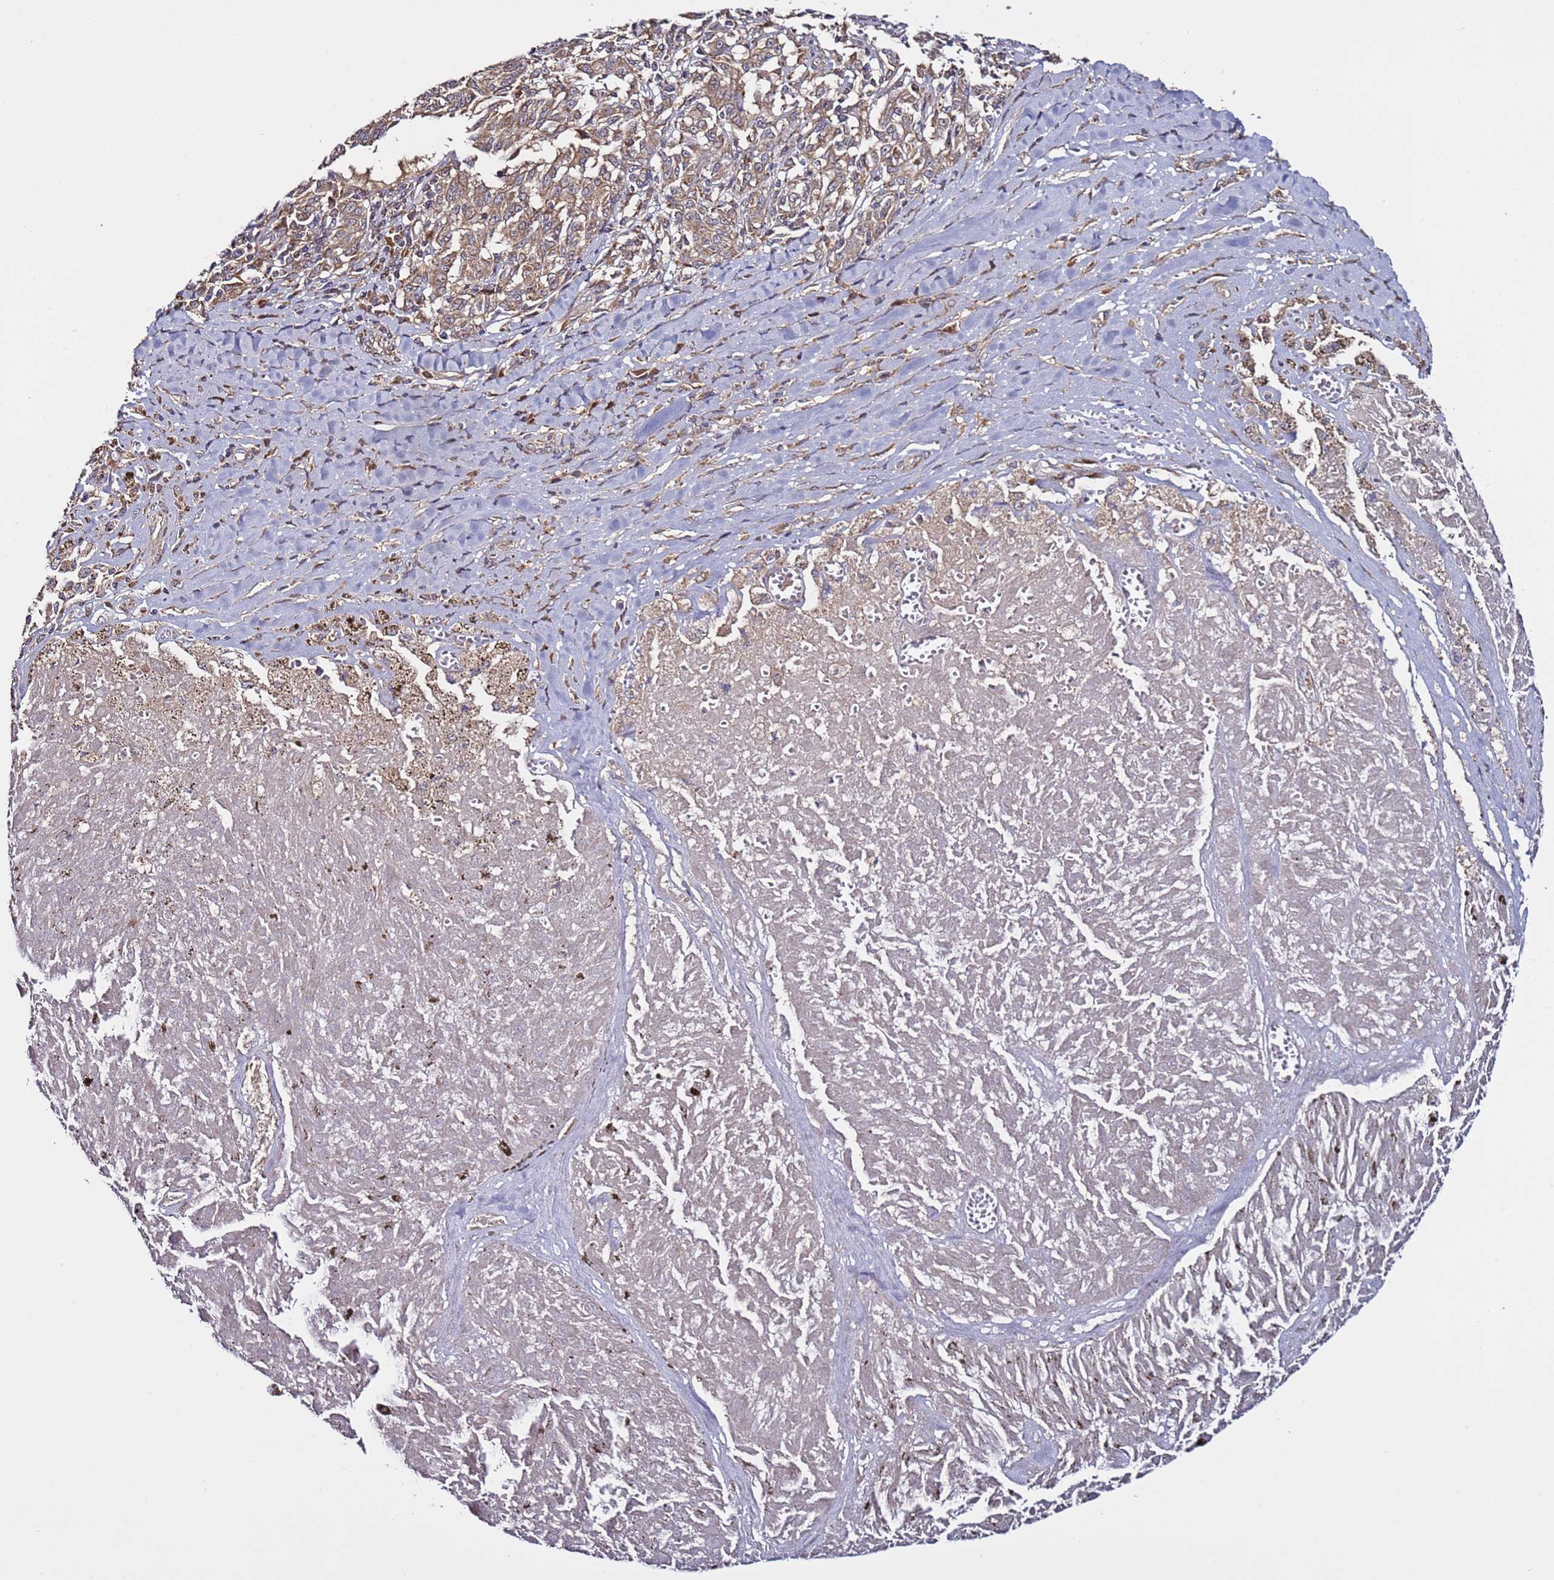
{"staining": {"intensity": "weak", "quantity": ">75%", "location": "cytoplasmic/membranous"}, "tissue": "melanoma", "cell_type": "Tumor cells", "image_type": "cancer", "snomed": [{"axis": "morphology", "description": "Malignant melanoma, NOS"}, {"axis": "topography", "description": "Skin"}], "caption": "Malignant melanoma stained with a brown dye shows weak cytoplasmic/membranous positive positivity in approximately >75% of tumor cells.", "gene": "TMEM176B", "patient": {"sex": "female", "age": 72}}